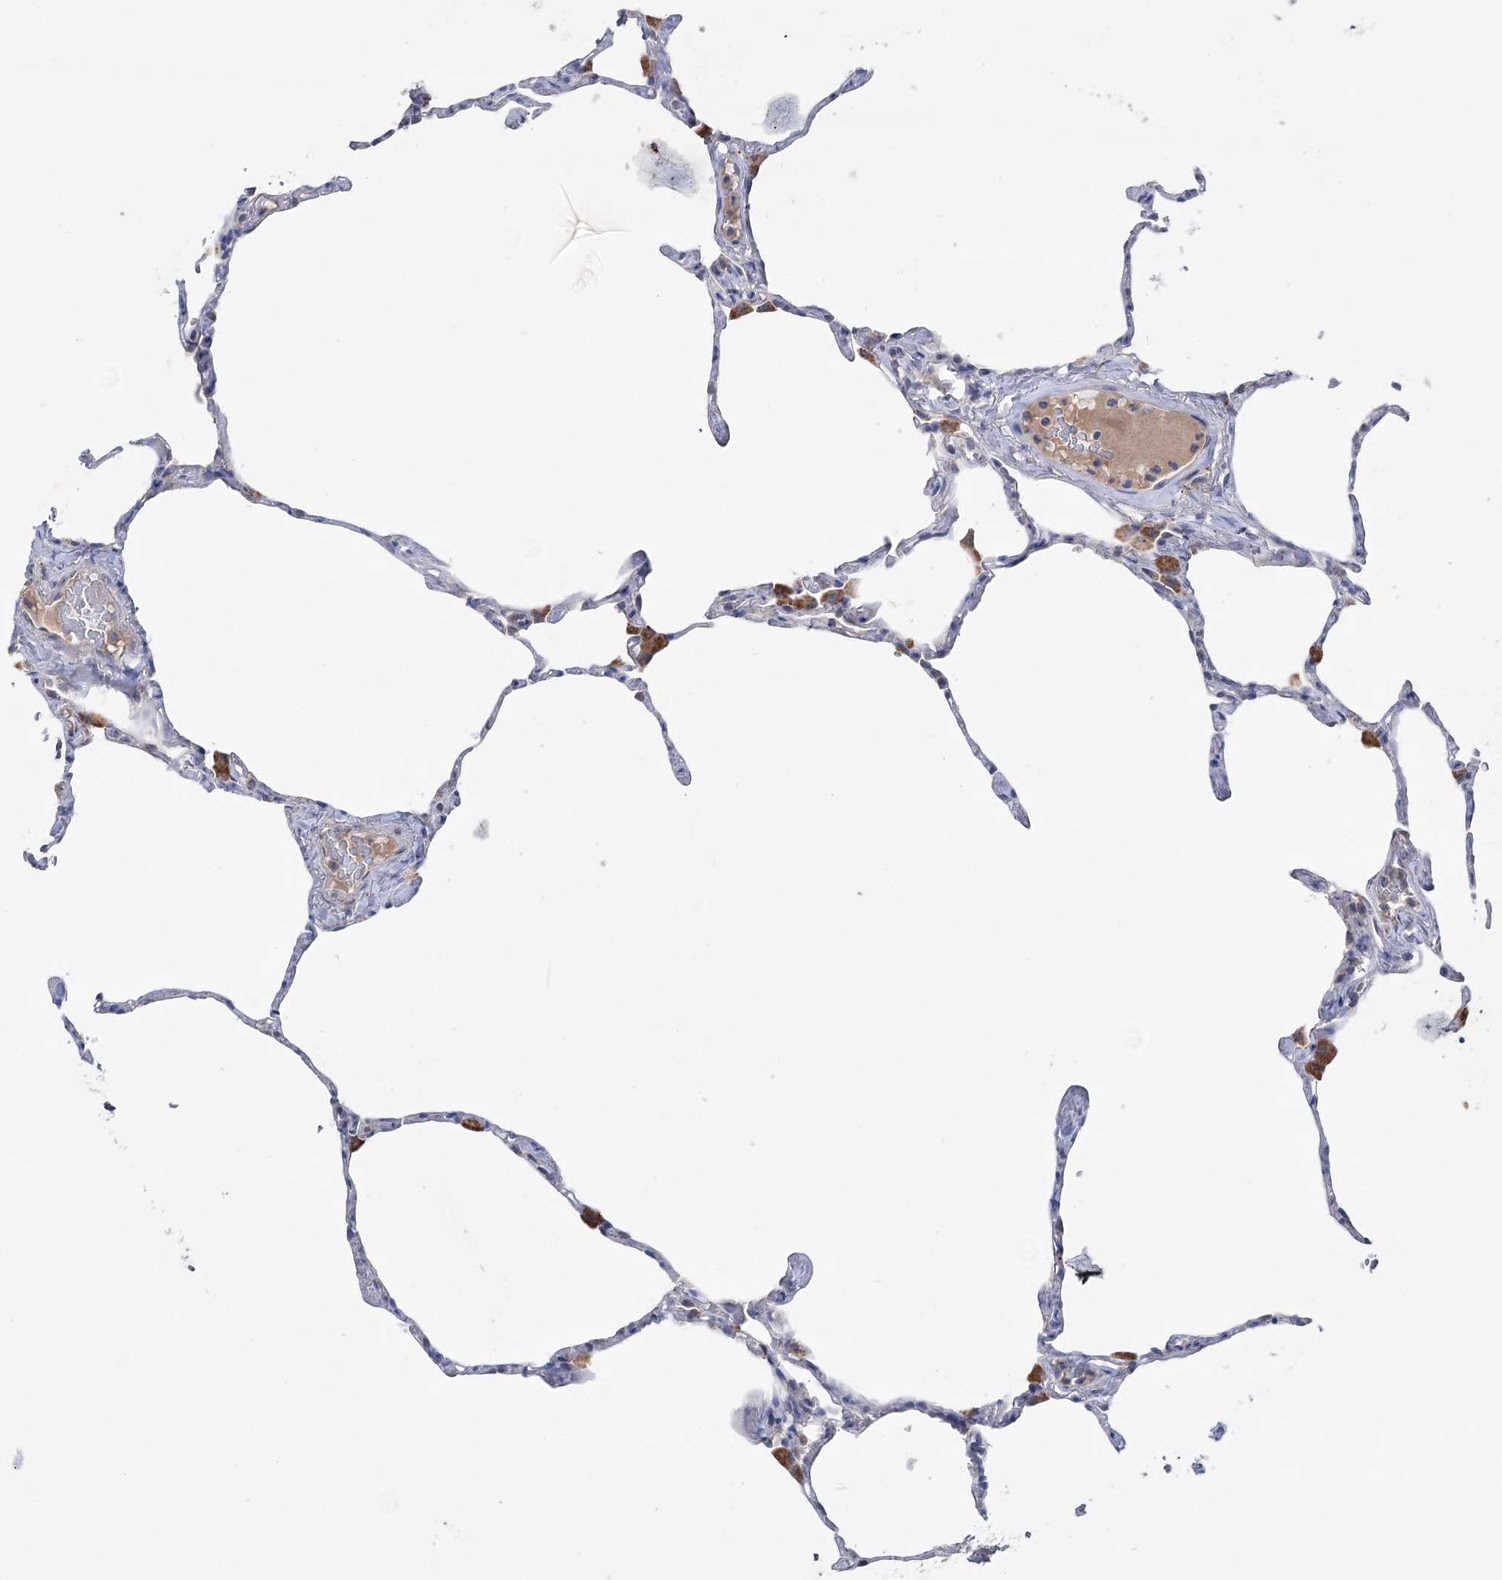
{"staining": {"intensity": "negative", "quantity": "none", "location": "none"}, "tissue": "lung", "cell_type": "Alveolar cells", "image_type": "normal", "snomed": [{"axis": "morphology", "description": "Normal tissue, NOS"}, {"axis": "topography", "description": "Lung"}], "caption": "A histopathology image of lung stained for a protein exhibits no brown staining in alveolar cells.", "gene": "MTCH2", "patient": {"sex": "male", "age": 65}}